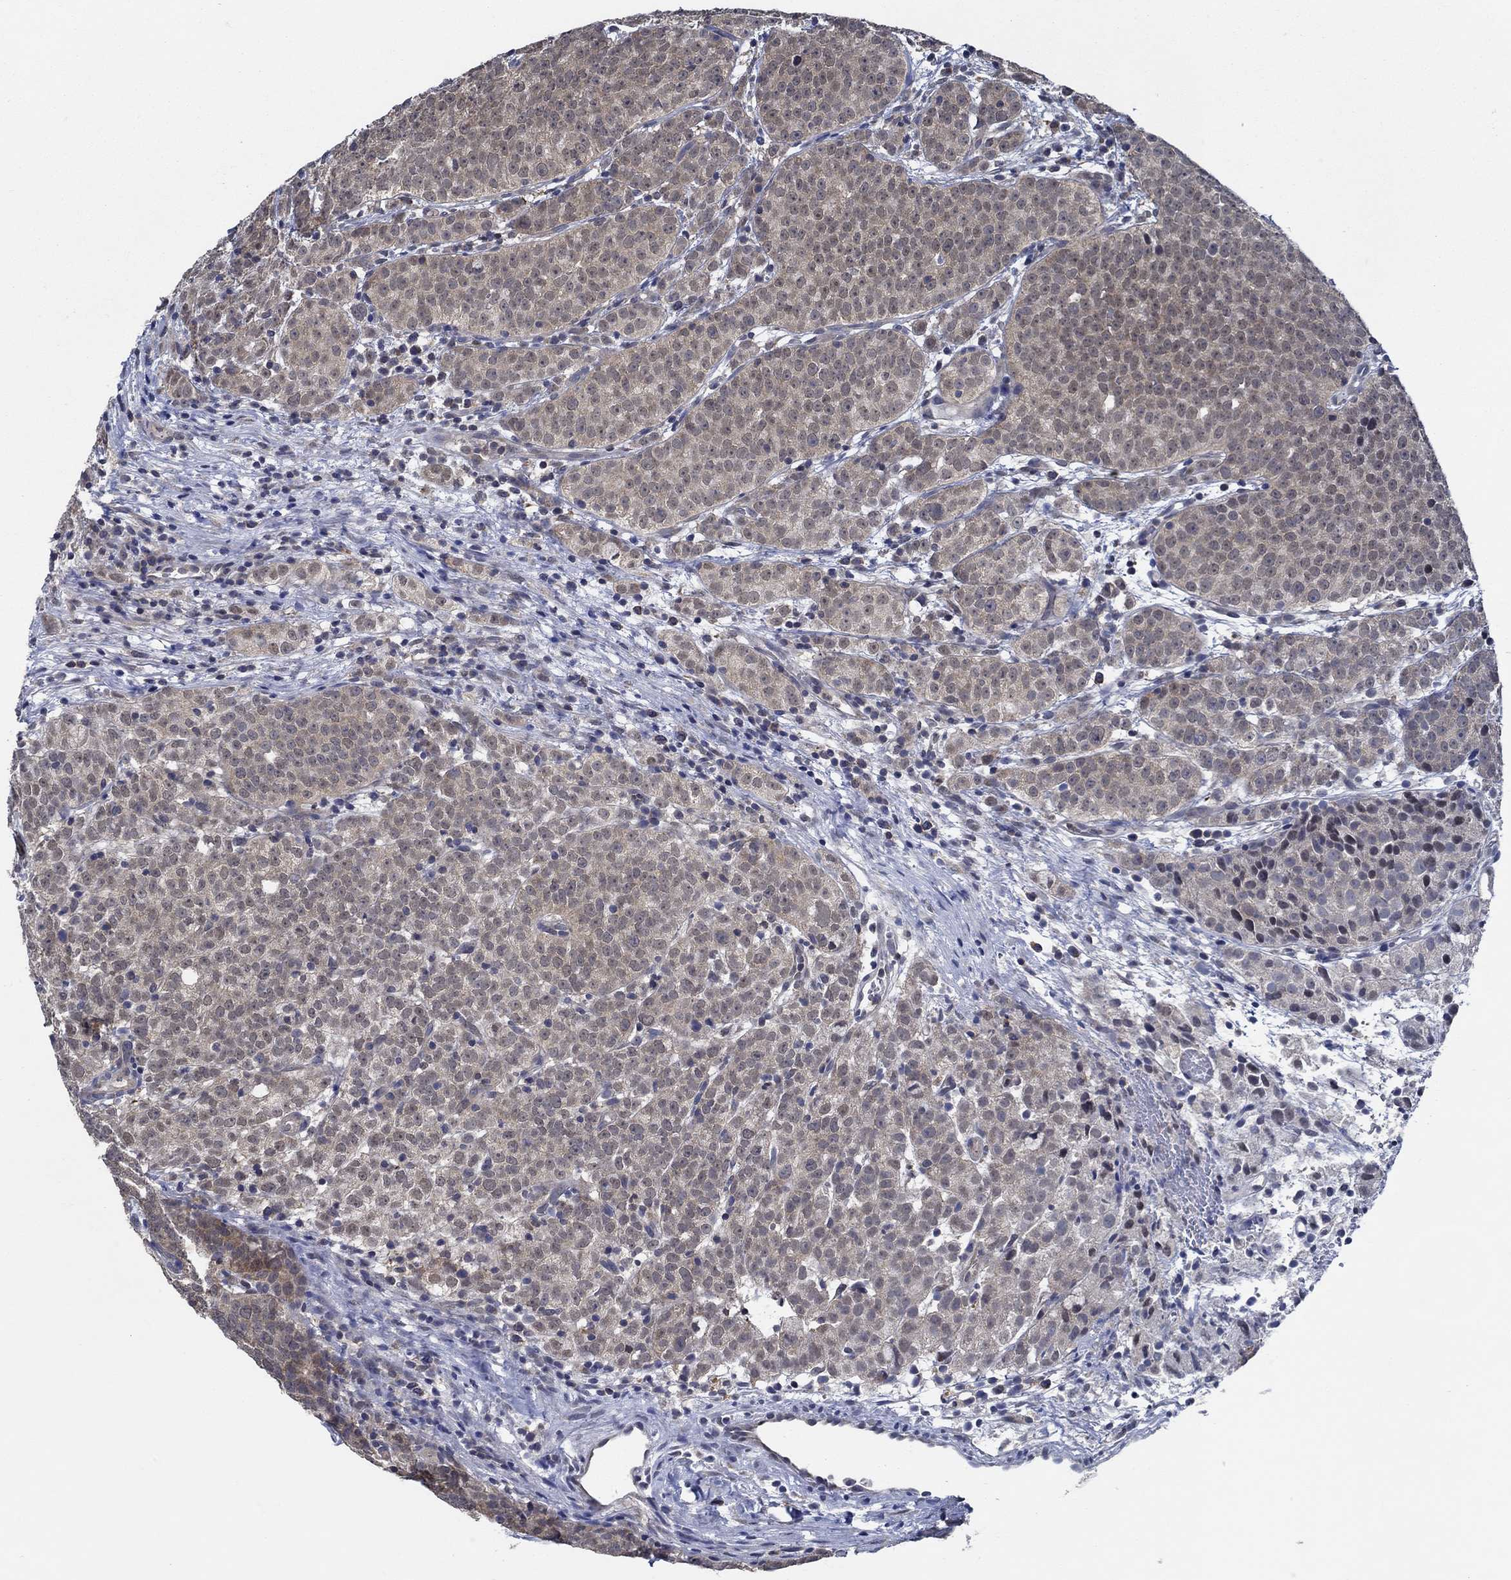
{"staining": {"intensity": "weak", "quantity": ">75%", "location": "cytoplasmic/membranous"}, "tissue": "prostate cancer", "cell_type": "Tumor cells", "image_type": "cancer", "snomed": [{"axis": "morphology", "description": "Adenocarcinoma, High grade"}, {"axis": "topography", "description": "Prostate"}], "caption": "Immunohistochemistry of prostate cancer displays low levels of weak cytoplasmic/membranous expression in approximately >75% of tumor cells.", "gene": "DACT1", "patient": {"sex": "male", "age": 53}}